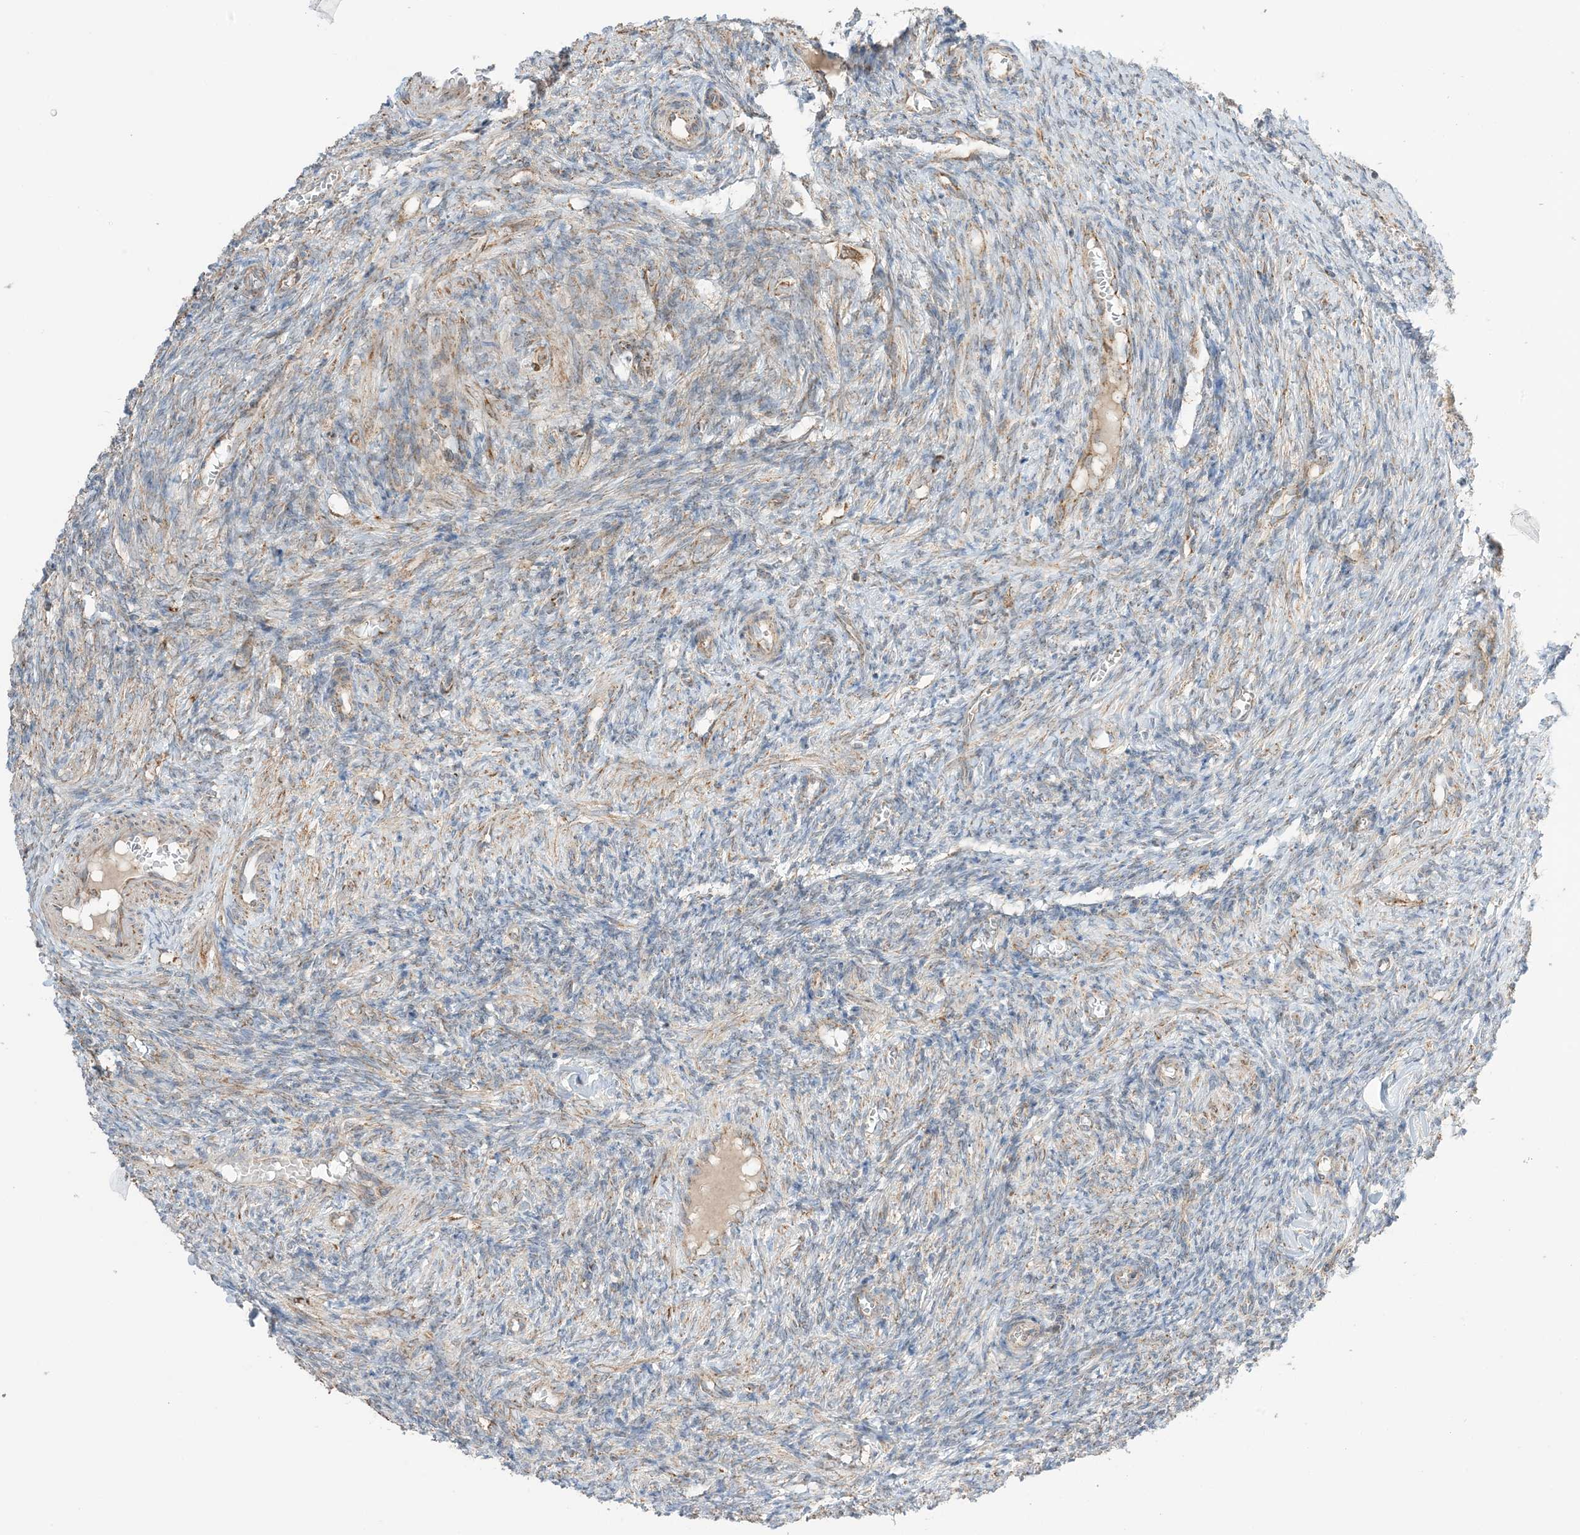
{"staining": {"intensity": "strong", "quantity": ">75%", "location": "cytoplasmic/membranous"}, "tissue": "ovary", "cell_type": "Follicle cells", "image_type": "normal", "snomed": [{"axis": "morphology", "description": "Normal tissue, NOS"}, {"axis": "topography", "description": "Ovary"}], "caption": "The photomicrograph demonstrates staining of normal ovary, revealing strong cytoplasmic/membranous protein expression (brown color) within follicle cells. The staining was performed using DAB (3,3'-diaminobenzidine), with brown indicating positive protein expression. Nuclei are stained blue with hematoxylin.", "gene": "N4BP3", "patient": {"sex": "female", "age": 27}}